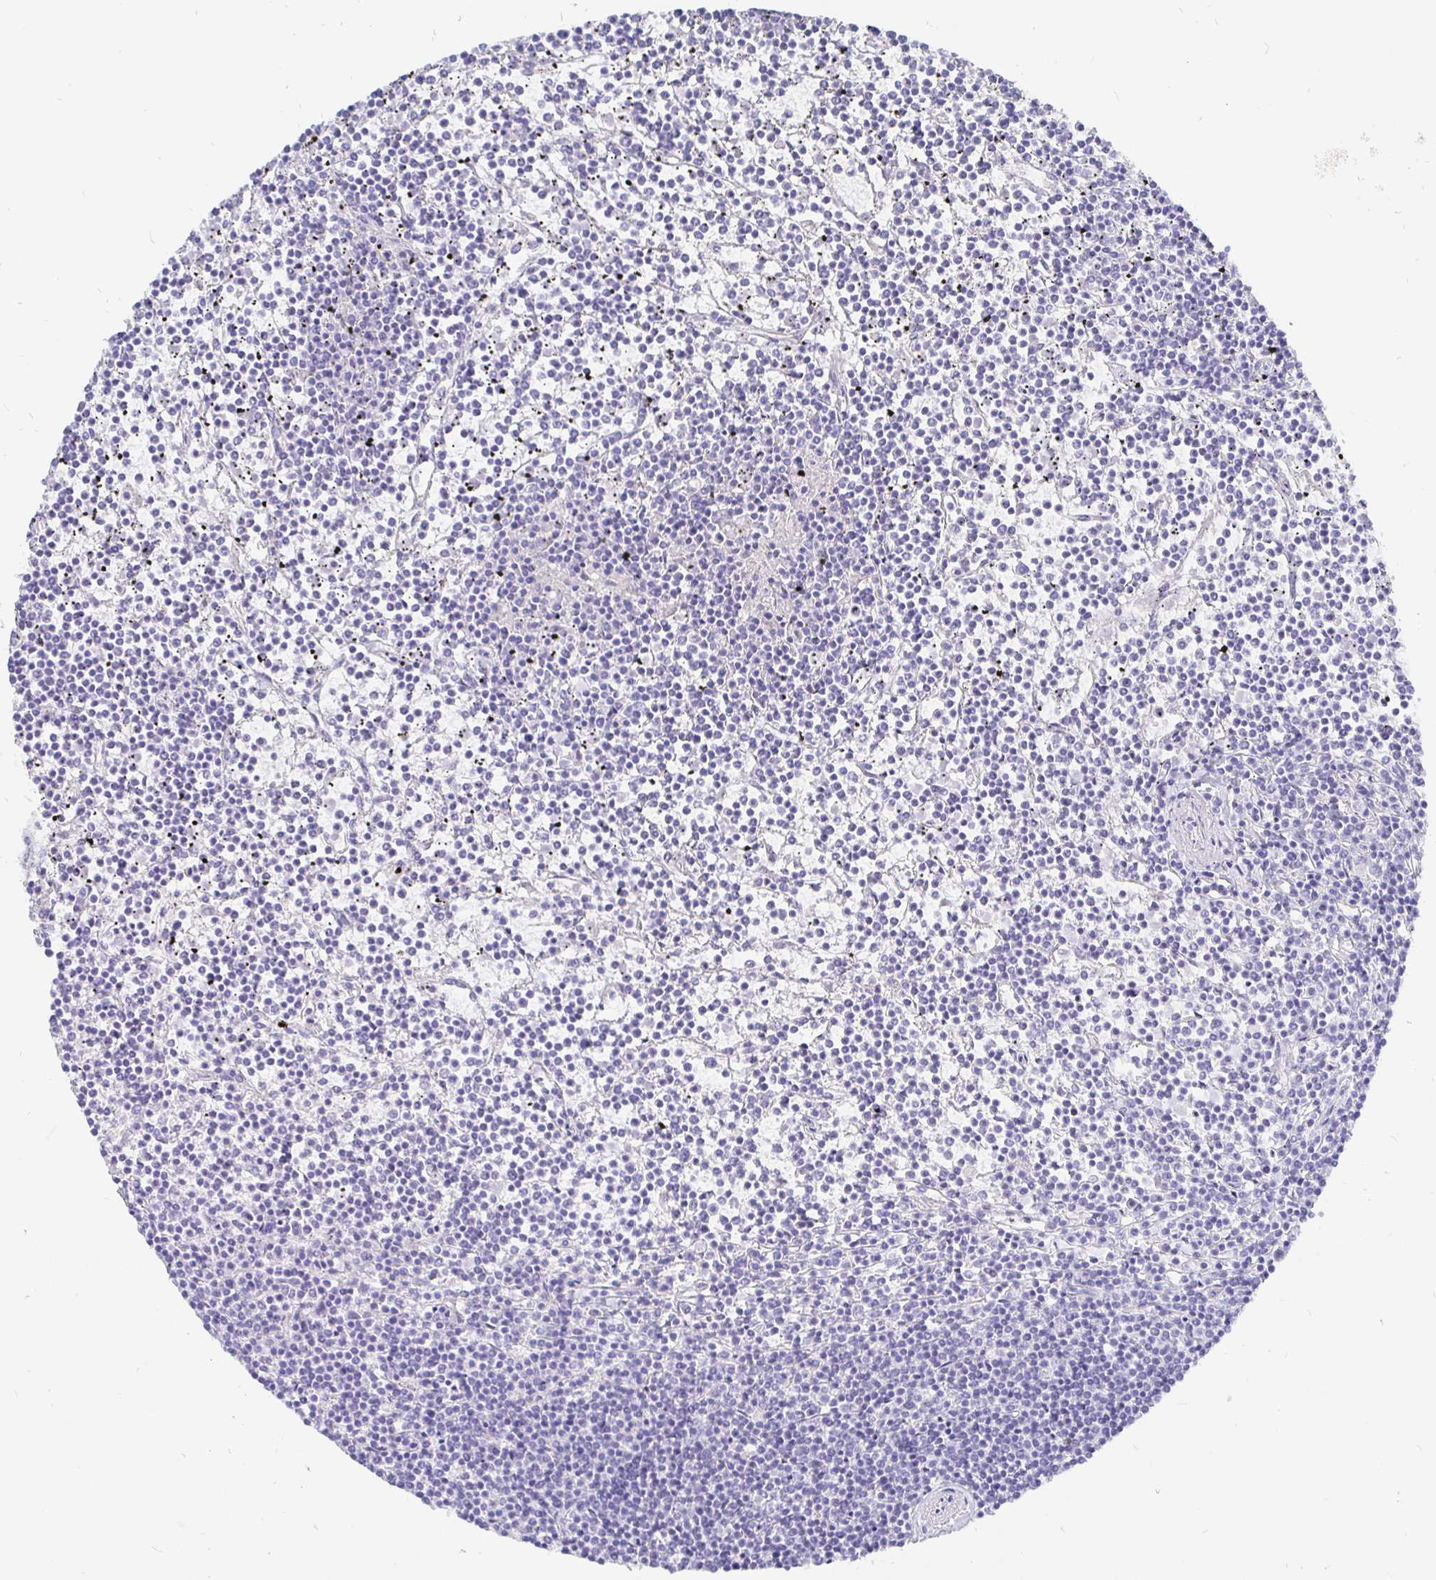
{"staining": {"intensity": "negative", "quantity": "none", "location": "none"}, "tissue": "lymphoma", "cell_type": "Tumor cells", "image_type": "cancer", "snomed": [{"axis": "morphology", "description": "Malignant lymphoma, non-Hodgkin's type, Low grade"}, {"axis": "topography", "description": "Spleen"}], "caption": "Immunohistochemistry photomicrograph of neoplastic tissue: low-grade malignant lymphoma, non-Hodgkin's type stained with DAB (3,3'-diaminobenzidine) shows no significant protein expression in tumor cells.", "gene": "COX16", "patient": {"sex": "female", "age": 19}}